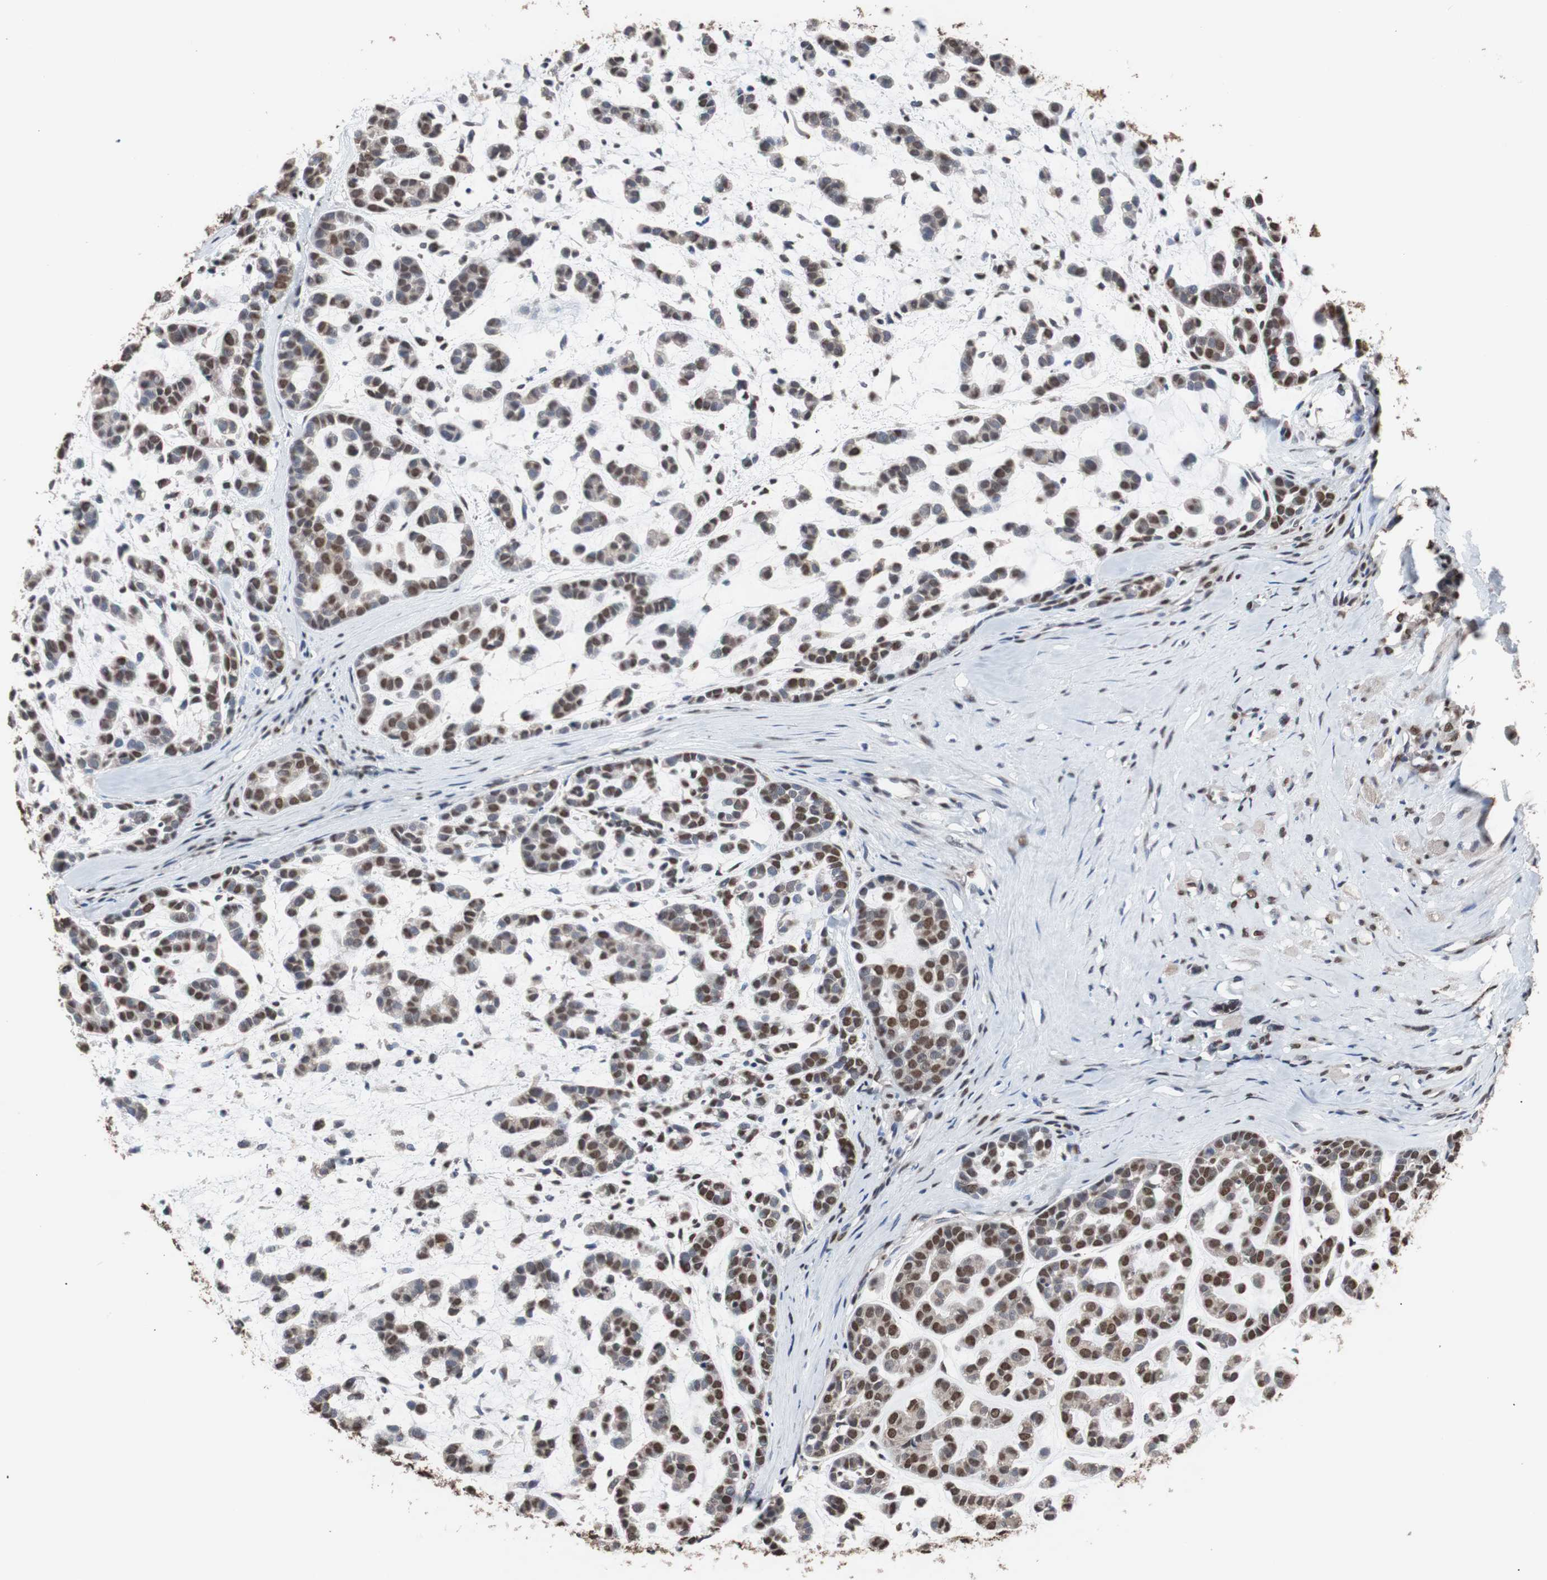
{"staining": {"intensity": "moderate", "quantity": "25%-75%", "location": "nuclear"}, "tissue": "head and neck cancer", "cell_type": "Tumor cells", "image_type": "cancer", "snomed": [{"axis": "morphology", "description": "Adenocarcinoma, NOS"}, {"axis": "morphology", "description": "Adenoma, NOS"}, {"axis": "topography", "description": "Head-Neck"}], "caption": "Tumor cells exhibit moderate nuclear expression in approximately 25%-75% of cells in head and neck cancer.", "gene": "MED27", "patient": {"sex": "female", "age": 55}}